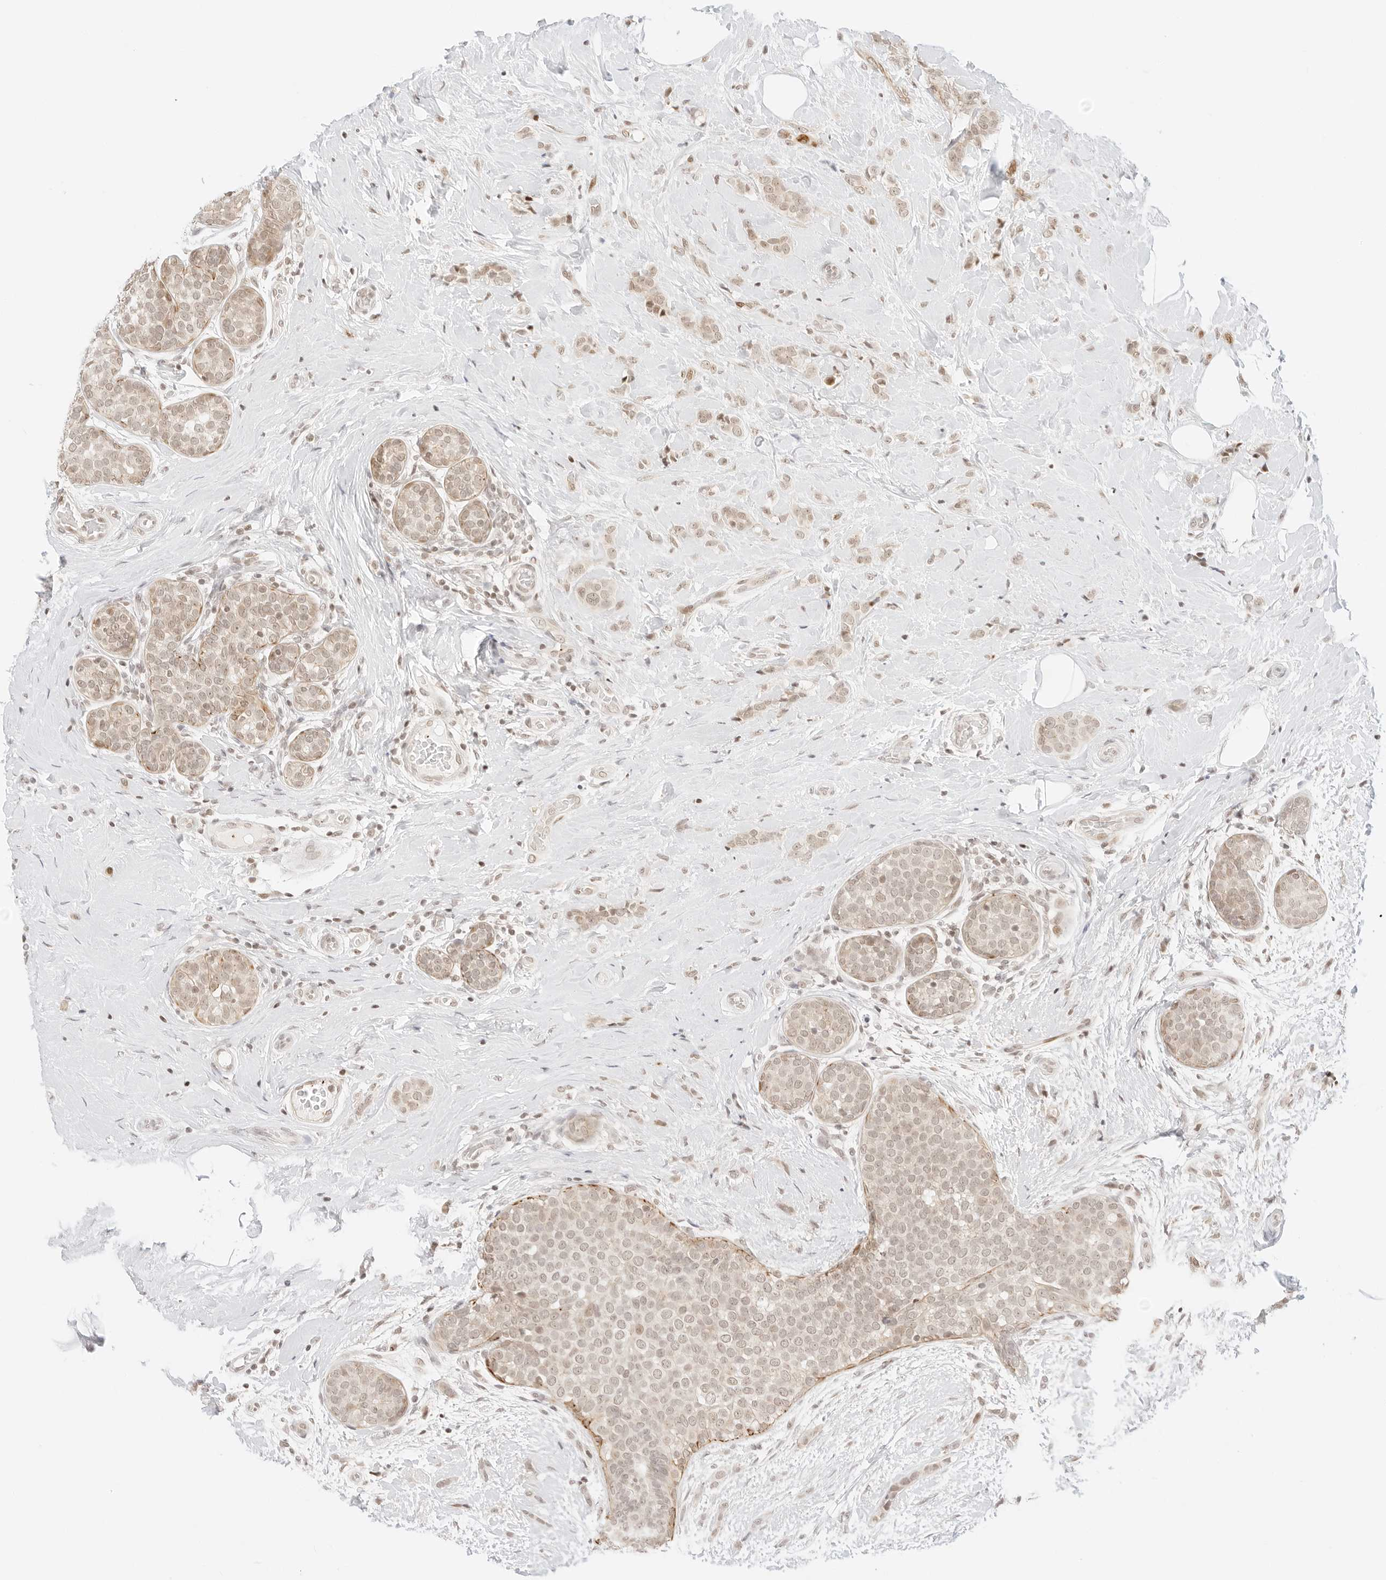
{"staining": {"intensity": "weak", "quantity": ">75%", "location": "nuclear"}, "tissue": "breast cancer", "cell_type": "Tumor cells", "image_type": "cancer", "snomed": [{"axis": "morphology", "description": "Lobular carcinoma, in situ"}, {"axis": "morphology", "description": "Lobular carcinoma"}, {"axis": "topography", "description": "Breast"}], "caption": "Human breast cancer (lobular carcinoma in situ) stained for a protein (brown) displays weak nuclear positive expression in approximately >75% of tumor cells.", "gene": "GNAS", "patient": {"sex": "female", "age": 41}}